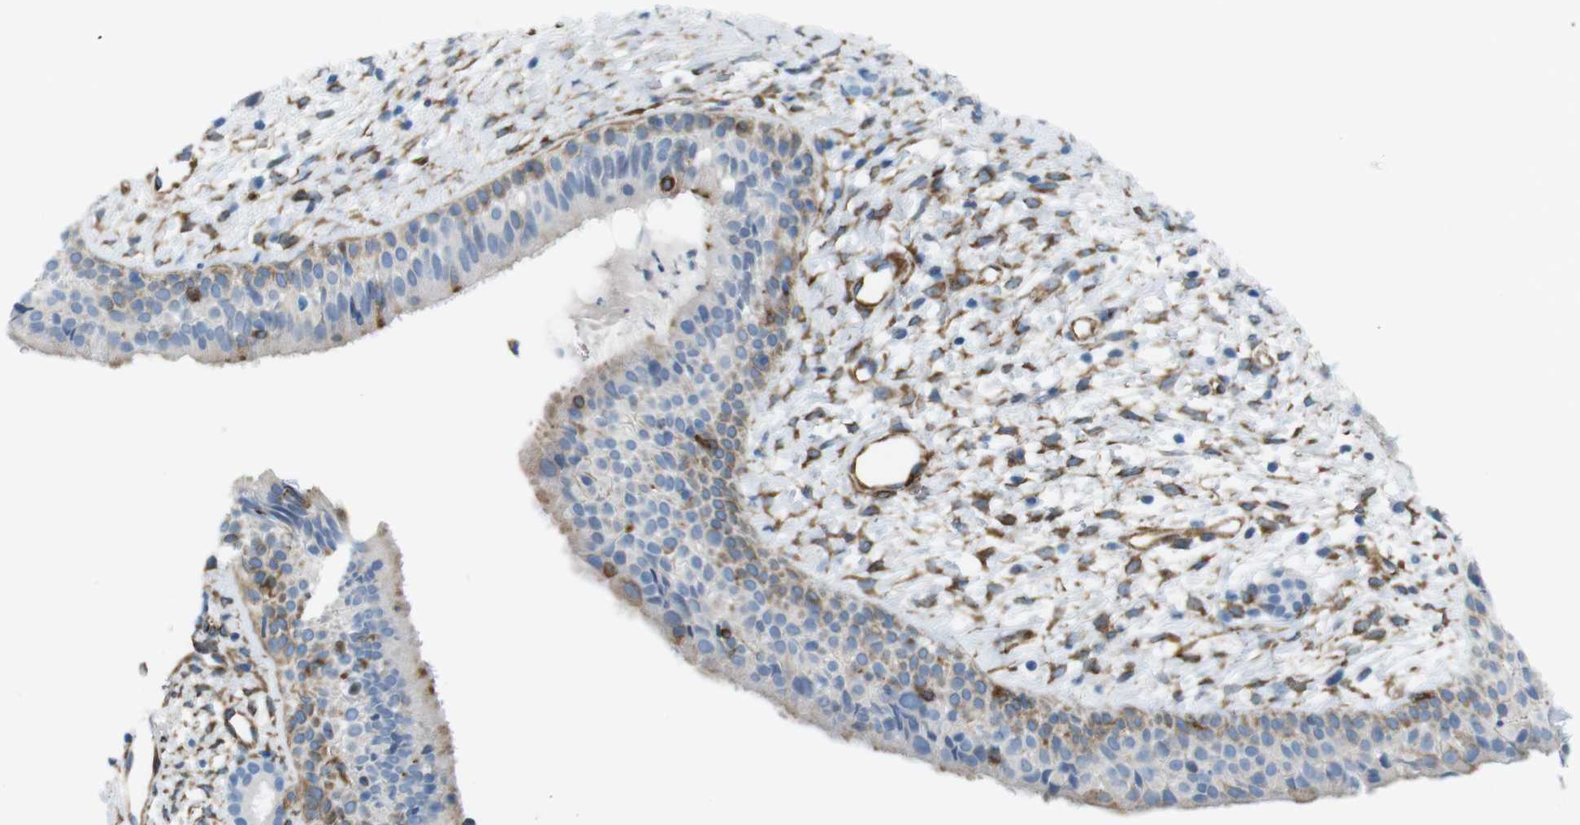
{"staining": {"intensity": "moderate", "quantity": "<25%", "location": "cytoplasmic/membranous"}, "tissue": "nasopharynx", "cell_type": "Respiratory epithelial cells", "image_type": "normal", "snomed": [{"axis": "morphology", "description": "Normal tissue, NOS"}, {"axis": "topography", "description": "Nasopharynx"}], "caption": "IHC histopathology image of normal nasopharynx stained for a protein (brown), which displays low levels of moderate cytoplasmic/membranous expression in about <25% of respiratory epithelial cells.", "gene": "MYH9", "patient": {"sex": "male", "age": 22}}